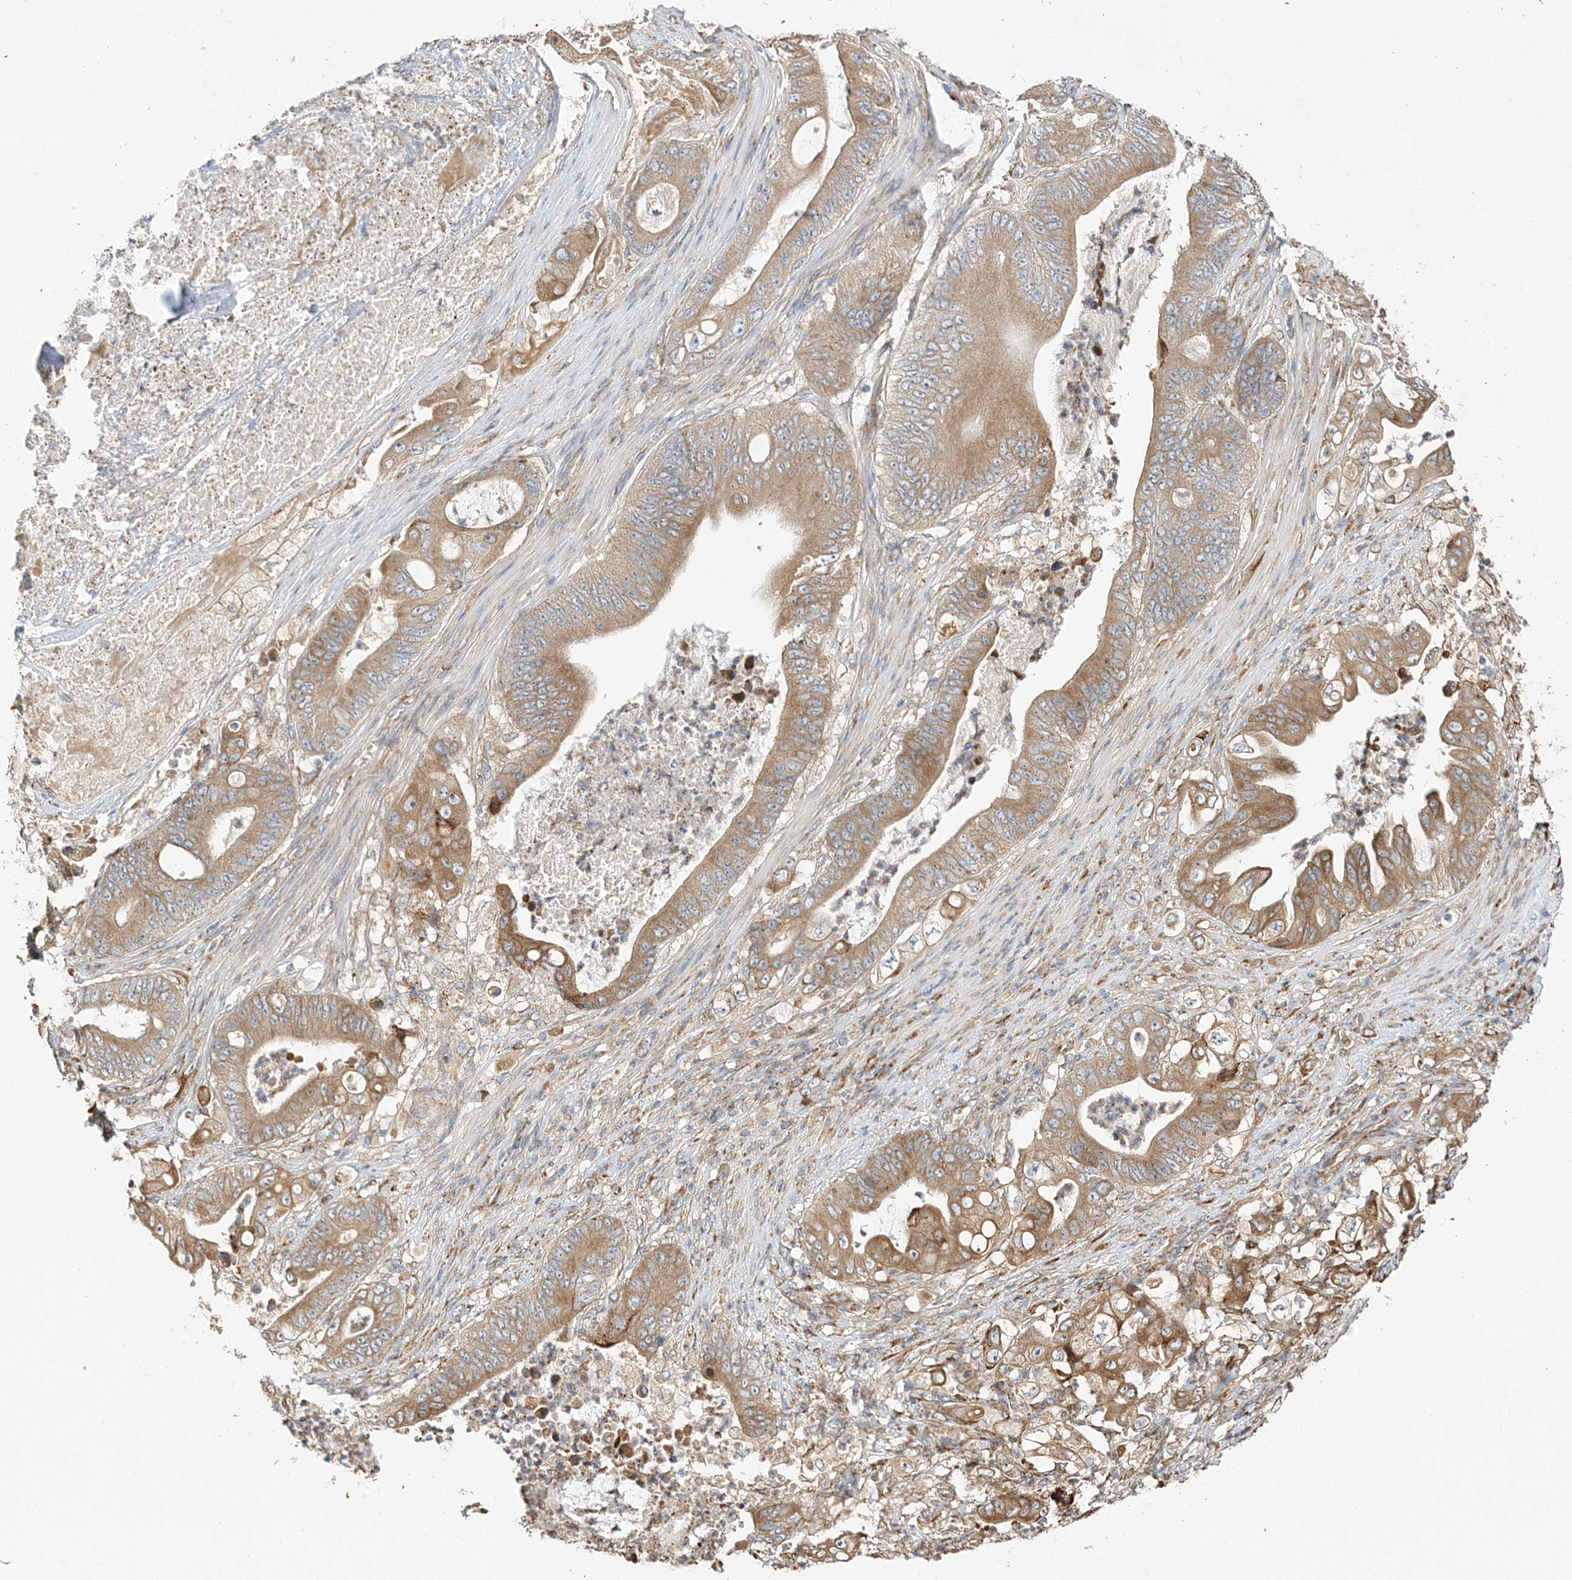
{"staining": {"intensity": "moderate", "quantity": ">75%", "location": "cytoplasmic/membranous"}, "tissue": "stomach cancer", "cell_type": "Tumor cells", "image_type": "cancer", "snomed": [{"axis": "morphology", "description": "Adenocarcinoma, NOS"}, {"axis": "topography", "description": "Stomach"}], "caption": "Human stomach cancer stained with a protein marker shows moderate staining in tumor cells.", "gene": "ZFYVE16", "patient": {"sex": "female", "age": 73}}